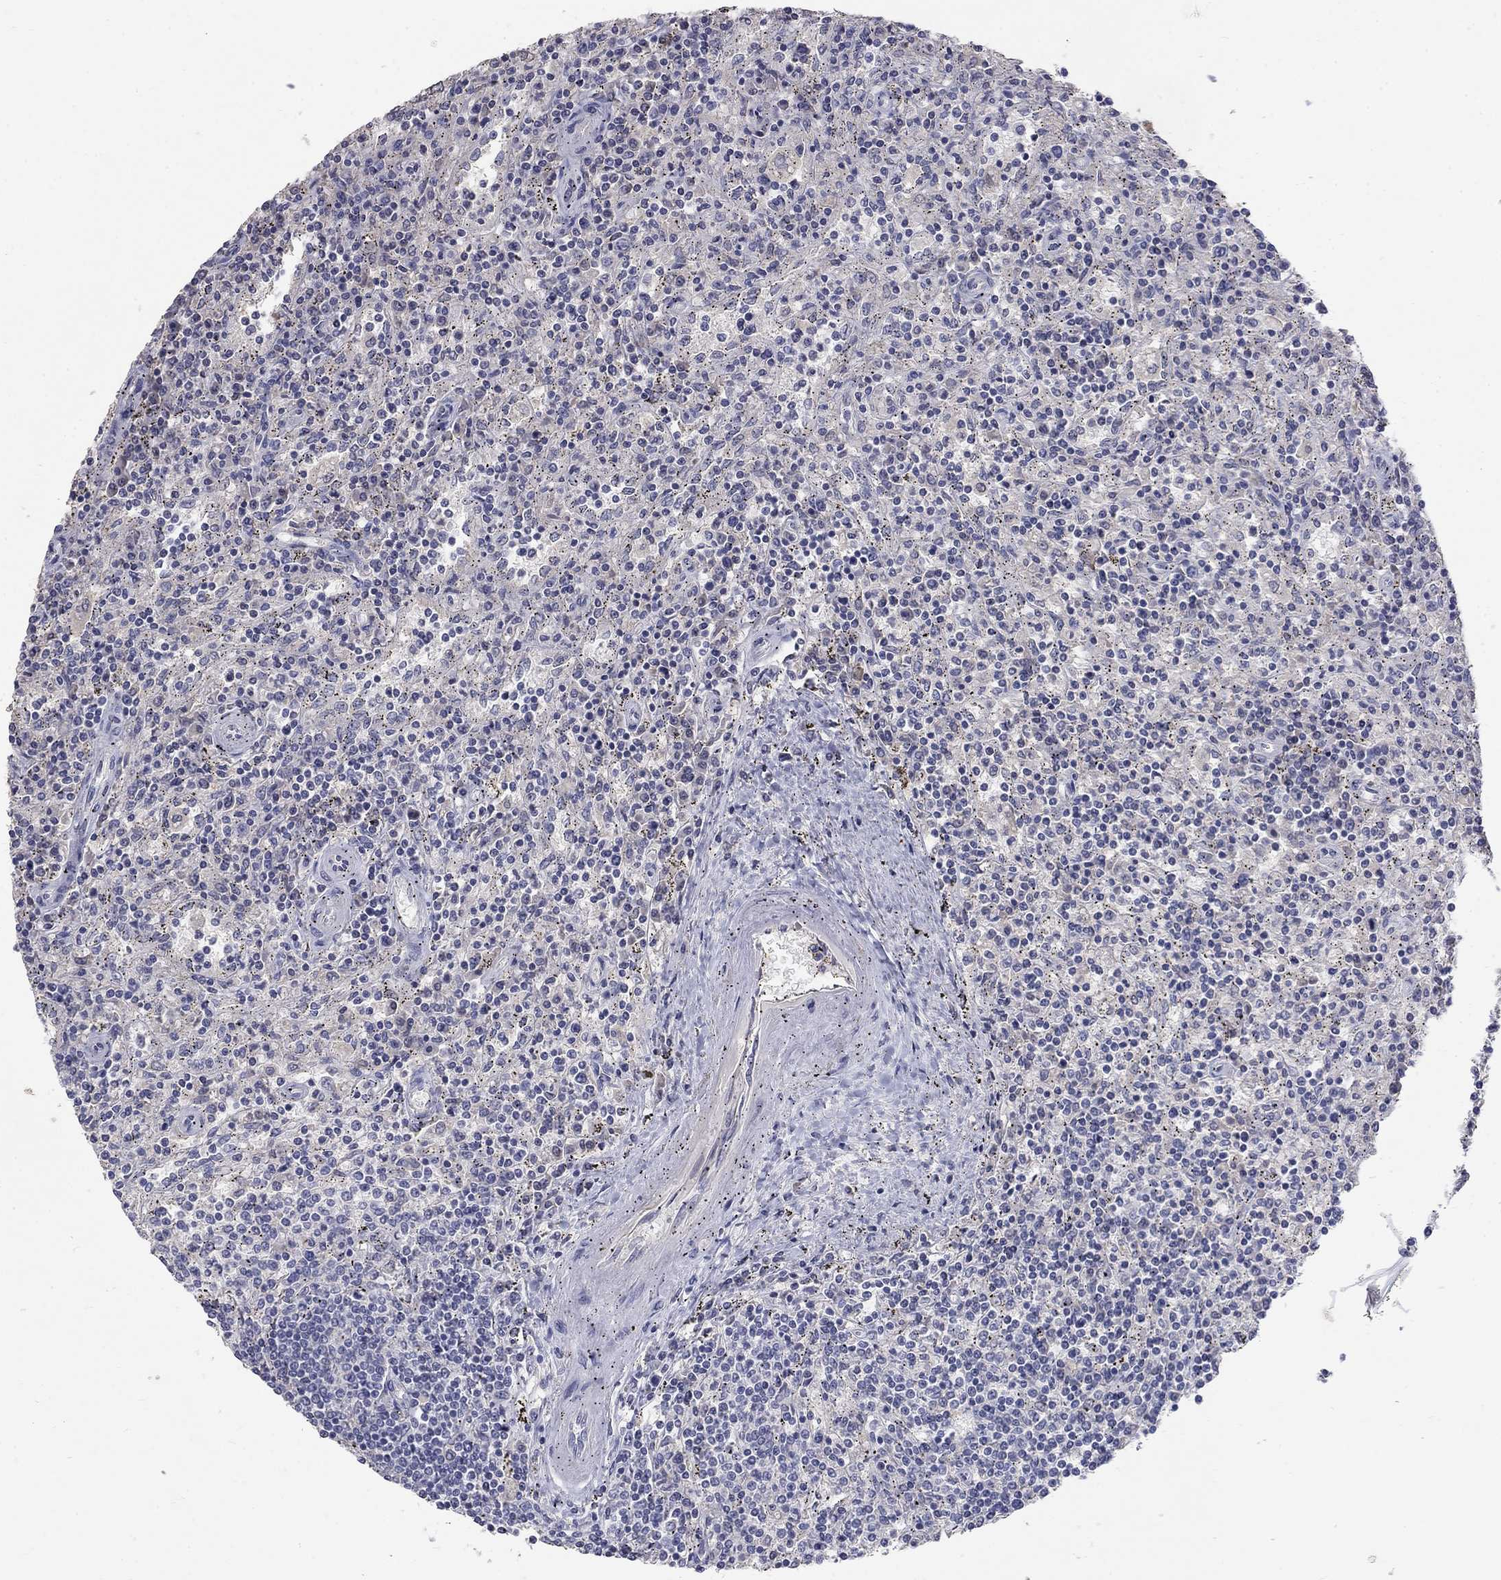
{"staining": {"intensity": "negative", "quantity": "none", "location": "none"}, "tissue": "lymphoma", "cell_type": "Tumor cells", "image_type": "cancer", "snomed": [{"axis": "morphology", "description": "Malignant lymphoma, non-Hodgkin's type, Low grade"}, {"axis": "topography", "description": "Spleen"}], "caption": "This is an immunohistochemistry (IHC) photomicrograph of malignant lymphoma, non-Hodgkin's type (low-grade). There is no positivity in tumor cells.", "gene": "PTH1R", "patient": {"sex": "male", "age": 62}}